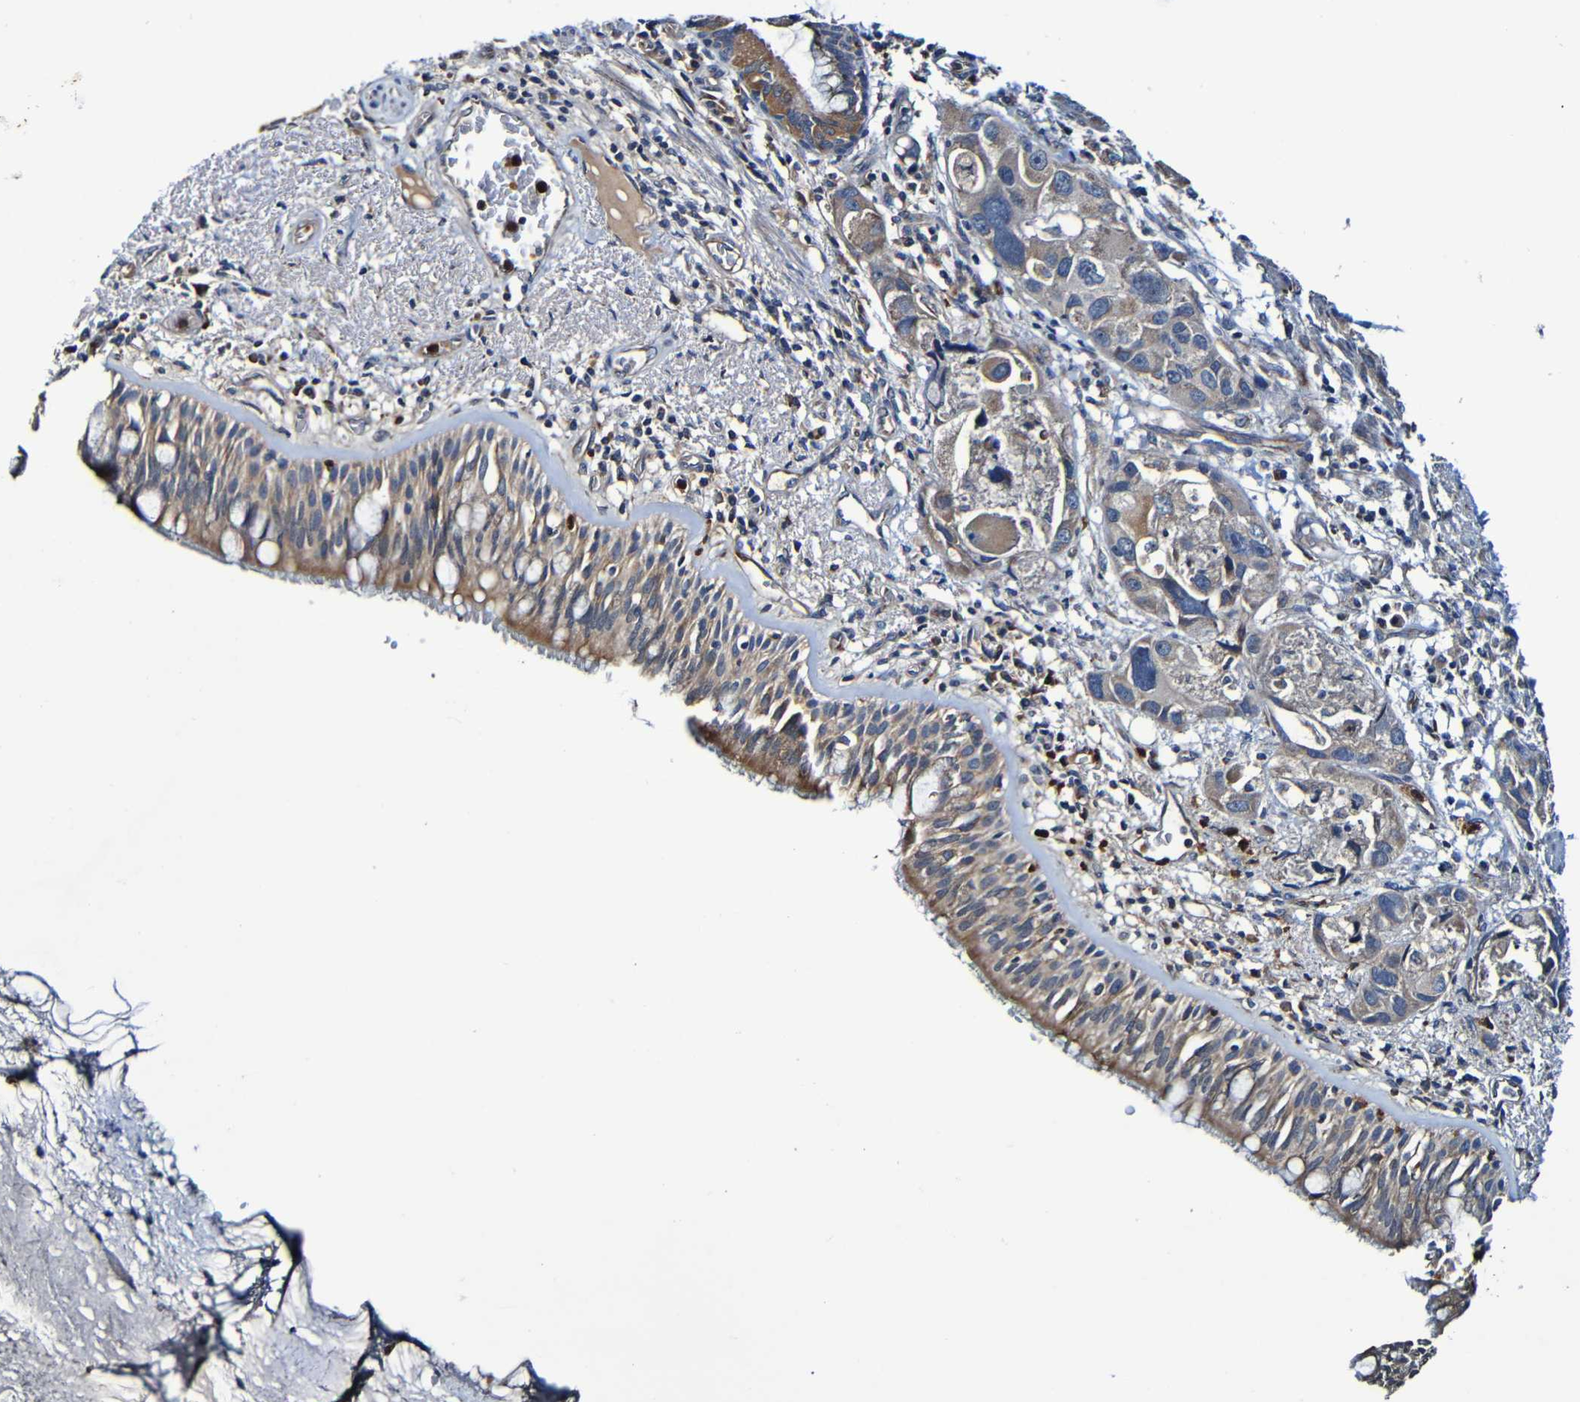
{"staining": {"intensity": "moderate", "quantity": ">75%", "location": "cytoplasmic/membranous"}, "tissue": "bronchus", "cell_type": "Respiratory epithelial cells", "image_type": "normal", "snomed": [{"axis": "morphology", "description": "Normal tissue, NOS"}, {"axis": "morphology", "description": "Adenocarcinoma, NOS"}, {"axis": "morphology", "description": "Adenocarcinoma, metastatic, NOS"}, {"axis": "topography", "description": "Lymph node"}, {"axis": "topography", "description": "Bronchus"}, {"axis": "topography", "description": "Lung"}], "caption": "A brown stain labels moderate cytoplasmic/membranous positivity of a protein in respiratory epithelial cells of unremarkable bronchus. Using DAB (3,3'-diaminobenzidine) (brown) and hematoxylin (blue) stains, captured at high magnification using brightfield microscopy.", "gene": "ADAM15", "patient": {"sex": "female", "age": 54}}